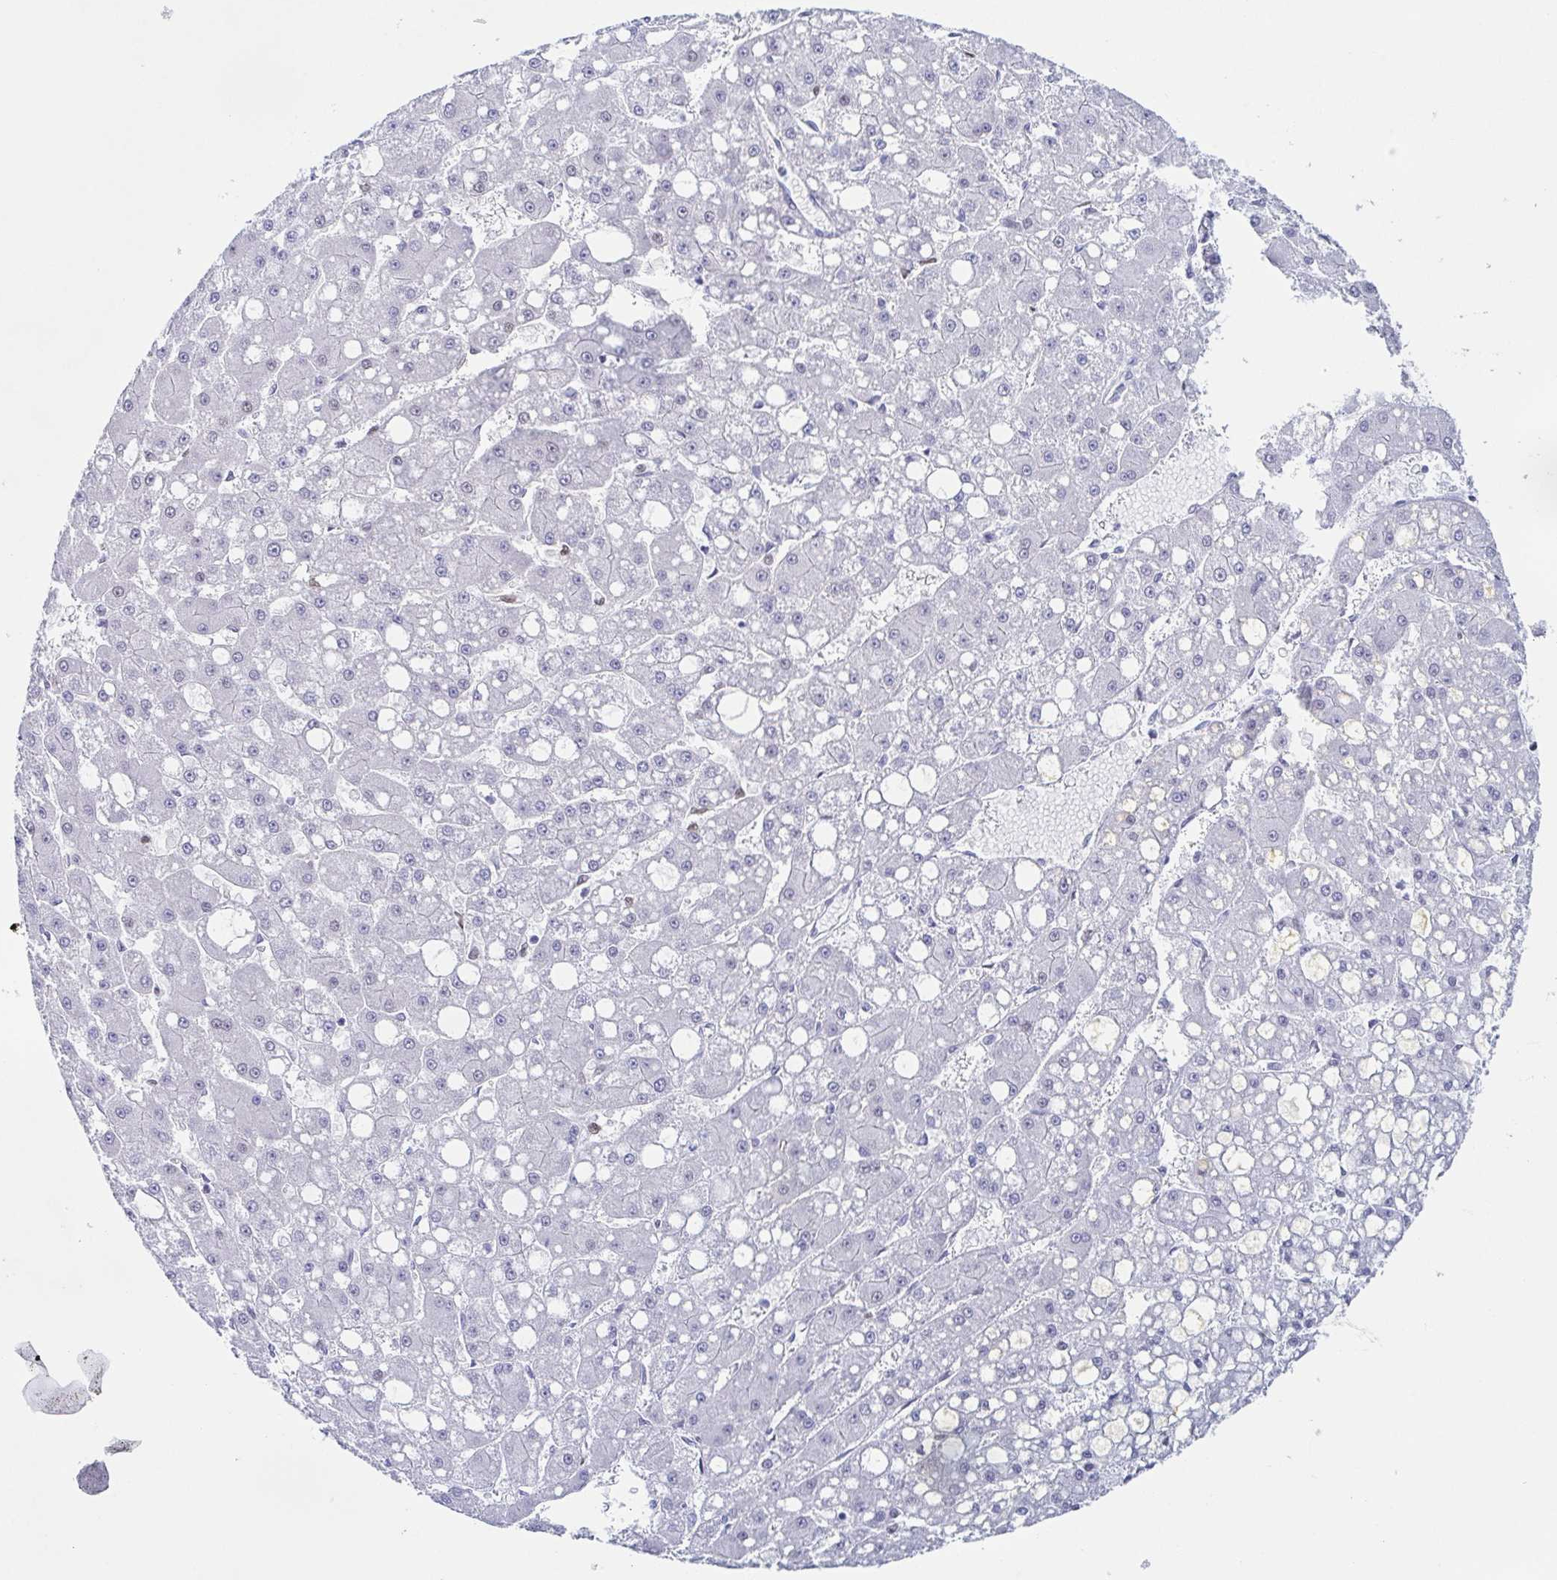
{"staining": {"intensity": "negative", "quantity": "none", "location": "none"}, "tissue": "liver cancer", "cell_type": "Tumor cells", "image_type": "cancer", "snomed": [{"axis": "morphology", "description": "Carcinoma, Hepatocellular, NOS"}, {"axis": "topography", "description": "Liver"}], "caption": "Tumor cells show no significant protein expression in liver hepatocellular carcinoma.", "gene": "HTR2A", "patient": {"sex": "male", "age": 67}}